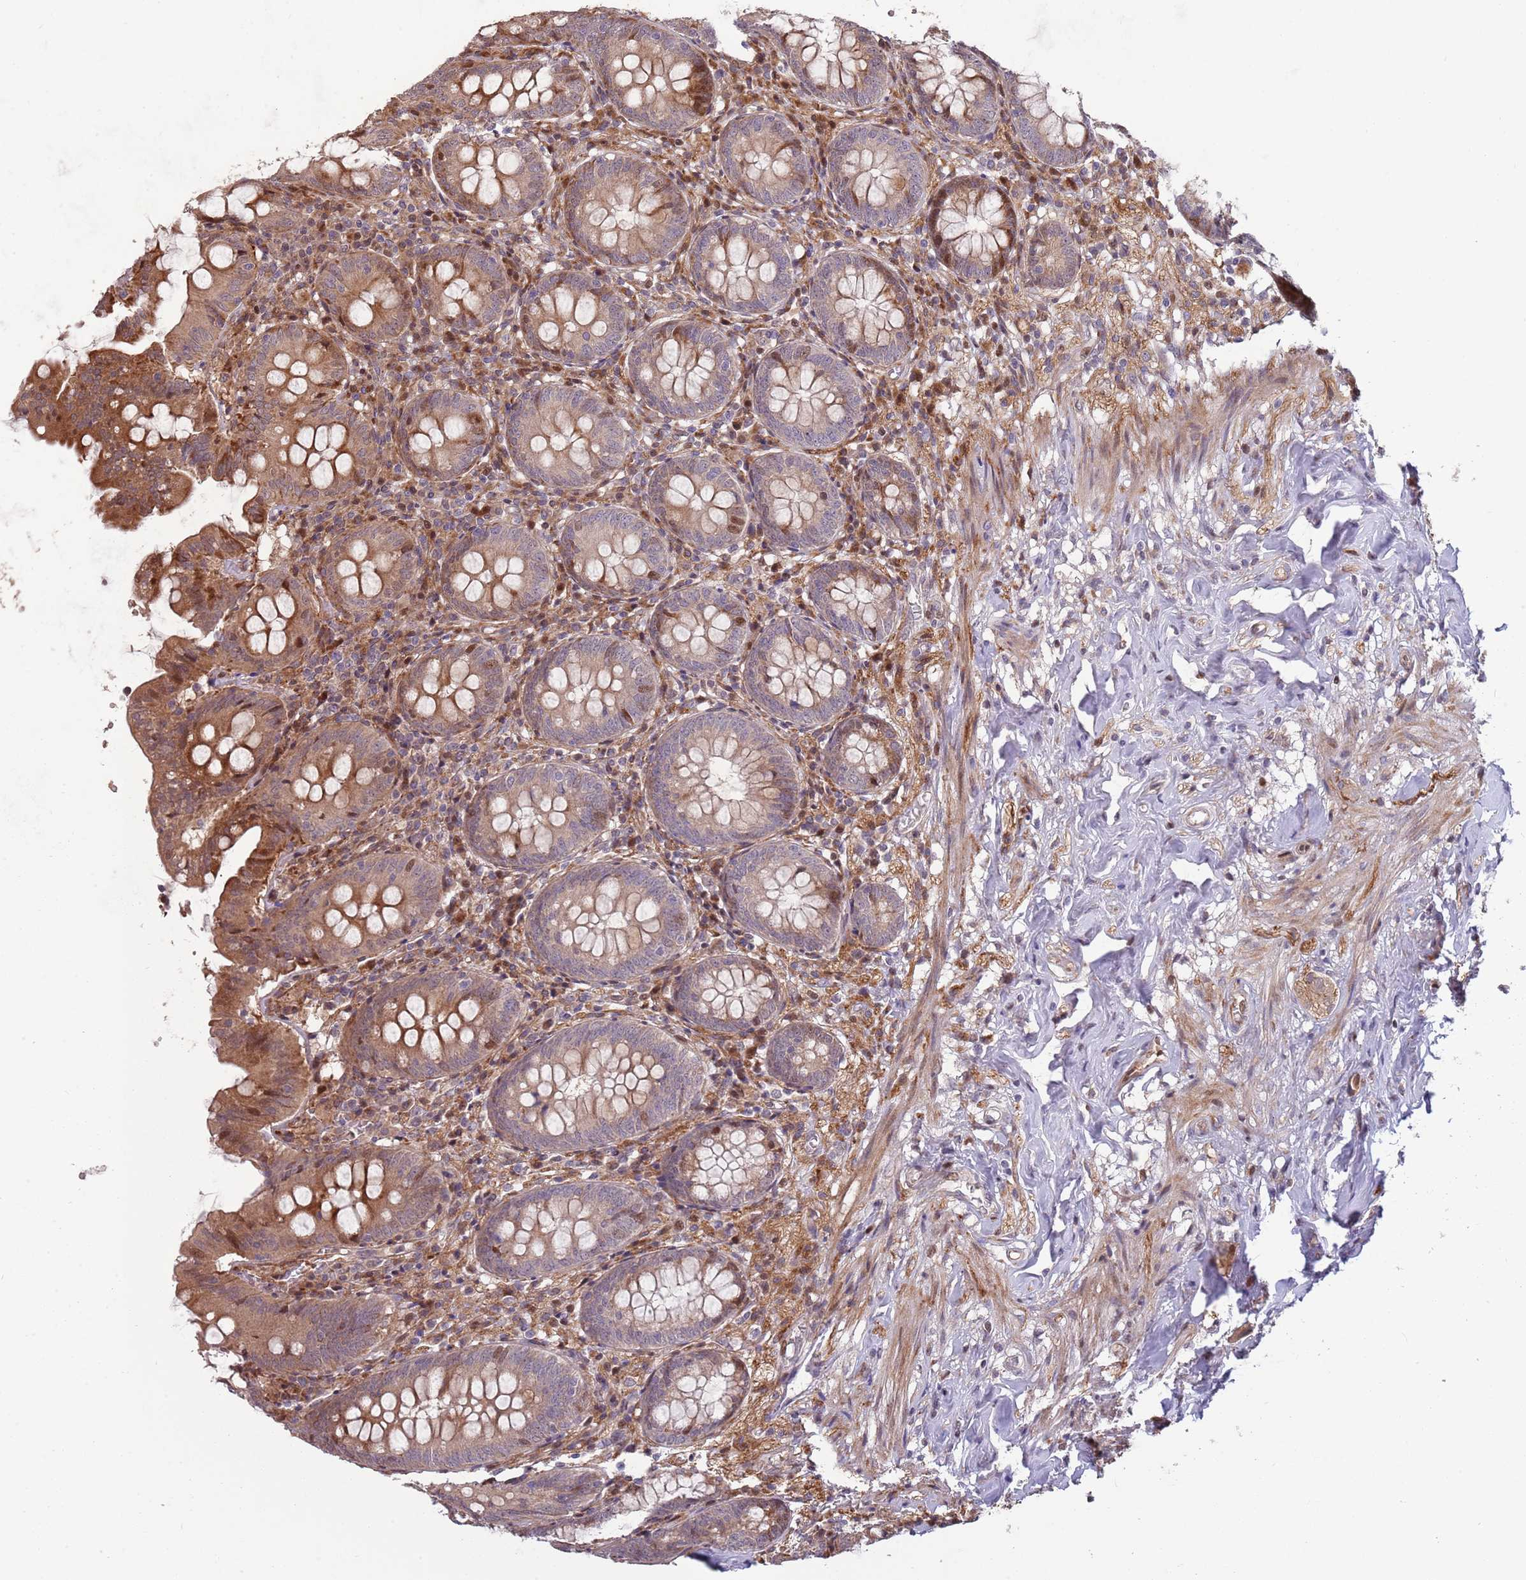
{"staining": {"intensity": "moderate", "quantity": "25%-75%", "location": "cytoplasmic/membranous,nuclear"}, "tissue": "appendix", "cell_type": "Glandular cells", "image_type": "normal", "snomed": [{"axis": "morphology", "description": "Normal tissue, NOS"}, {"axis": "topography", "description": "Appendix"}], "caption": "Protein staining by IHC exhibits moderate cytoplasmic/membranous,nuclear positivity in approximately 25%-75% of glandular cells in unremarkable appendix.", "gene": "SYNDIG1L", "patient": {"sex": "female", "age": 54}}